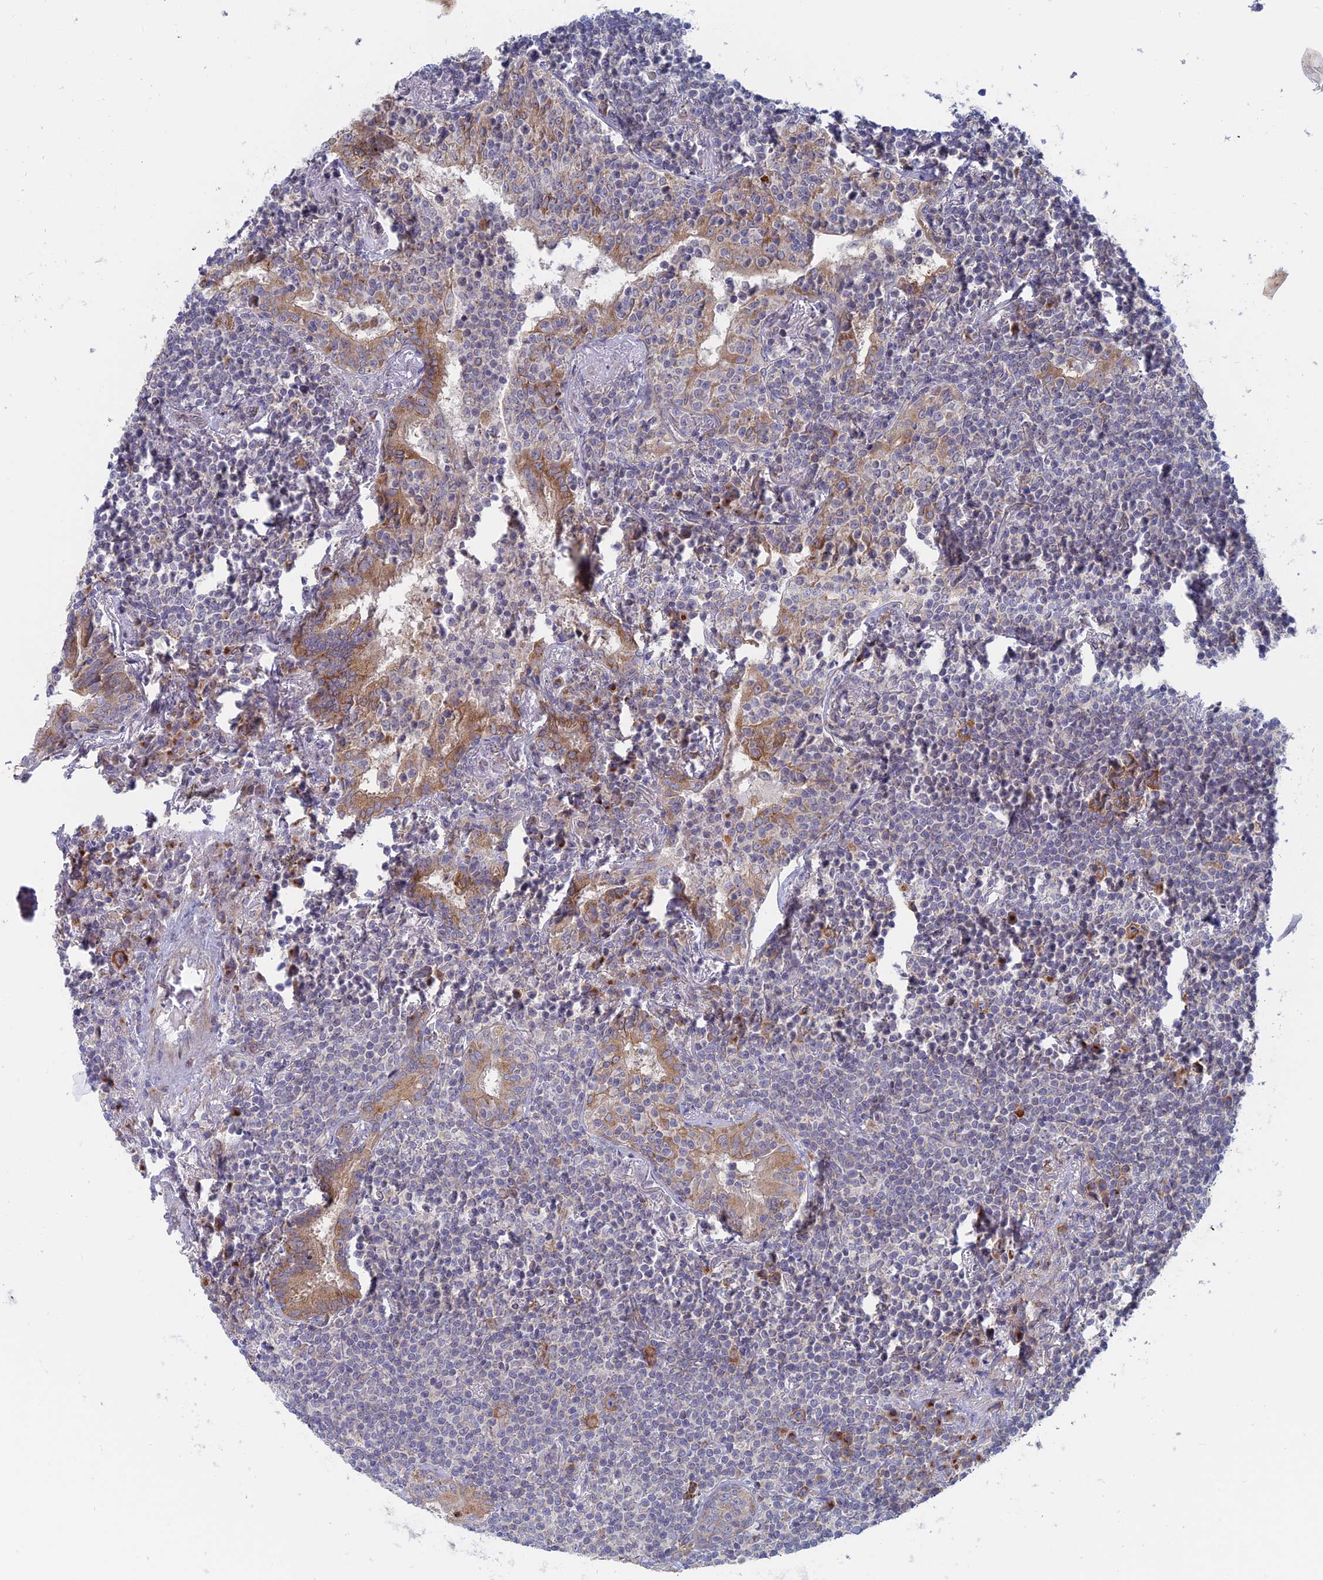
{"staining": {"intensity": "negative", "quantity": "none", "location": "none"}, "tissue": "lymphoma", "cell_type": "Tumor cells", "image_type": "cancer", "snomed": [{"axis": "morphology", "description": "Malignant lymphoma, non-Hodgkin's type, Low grade"}, {"axis": "topography", "description": "Lung"}], "caption": "This is an immunohistochemistry (IHC) photomicrograph of lymphoma. There is no expression in tumor cells.", "gene": "TBC1D30", "patient": {"sex": "female", "age": 71}}